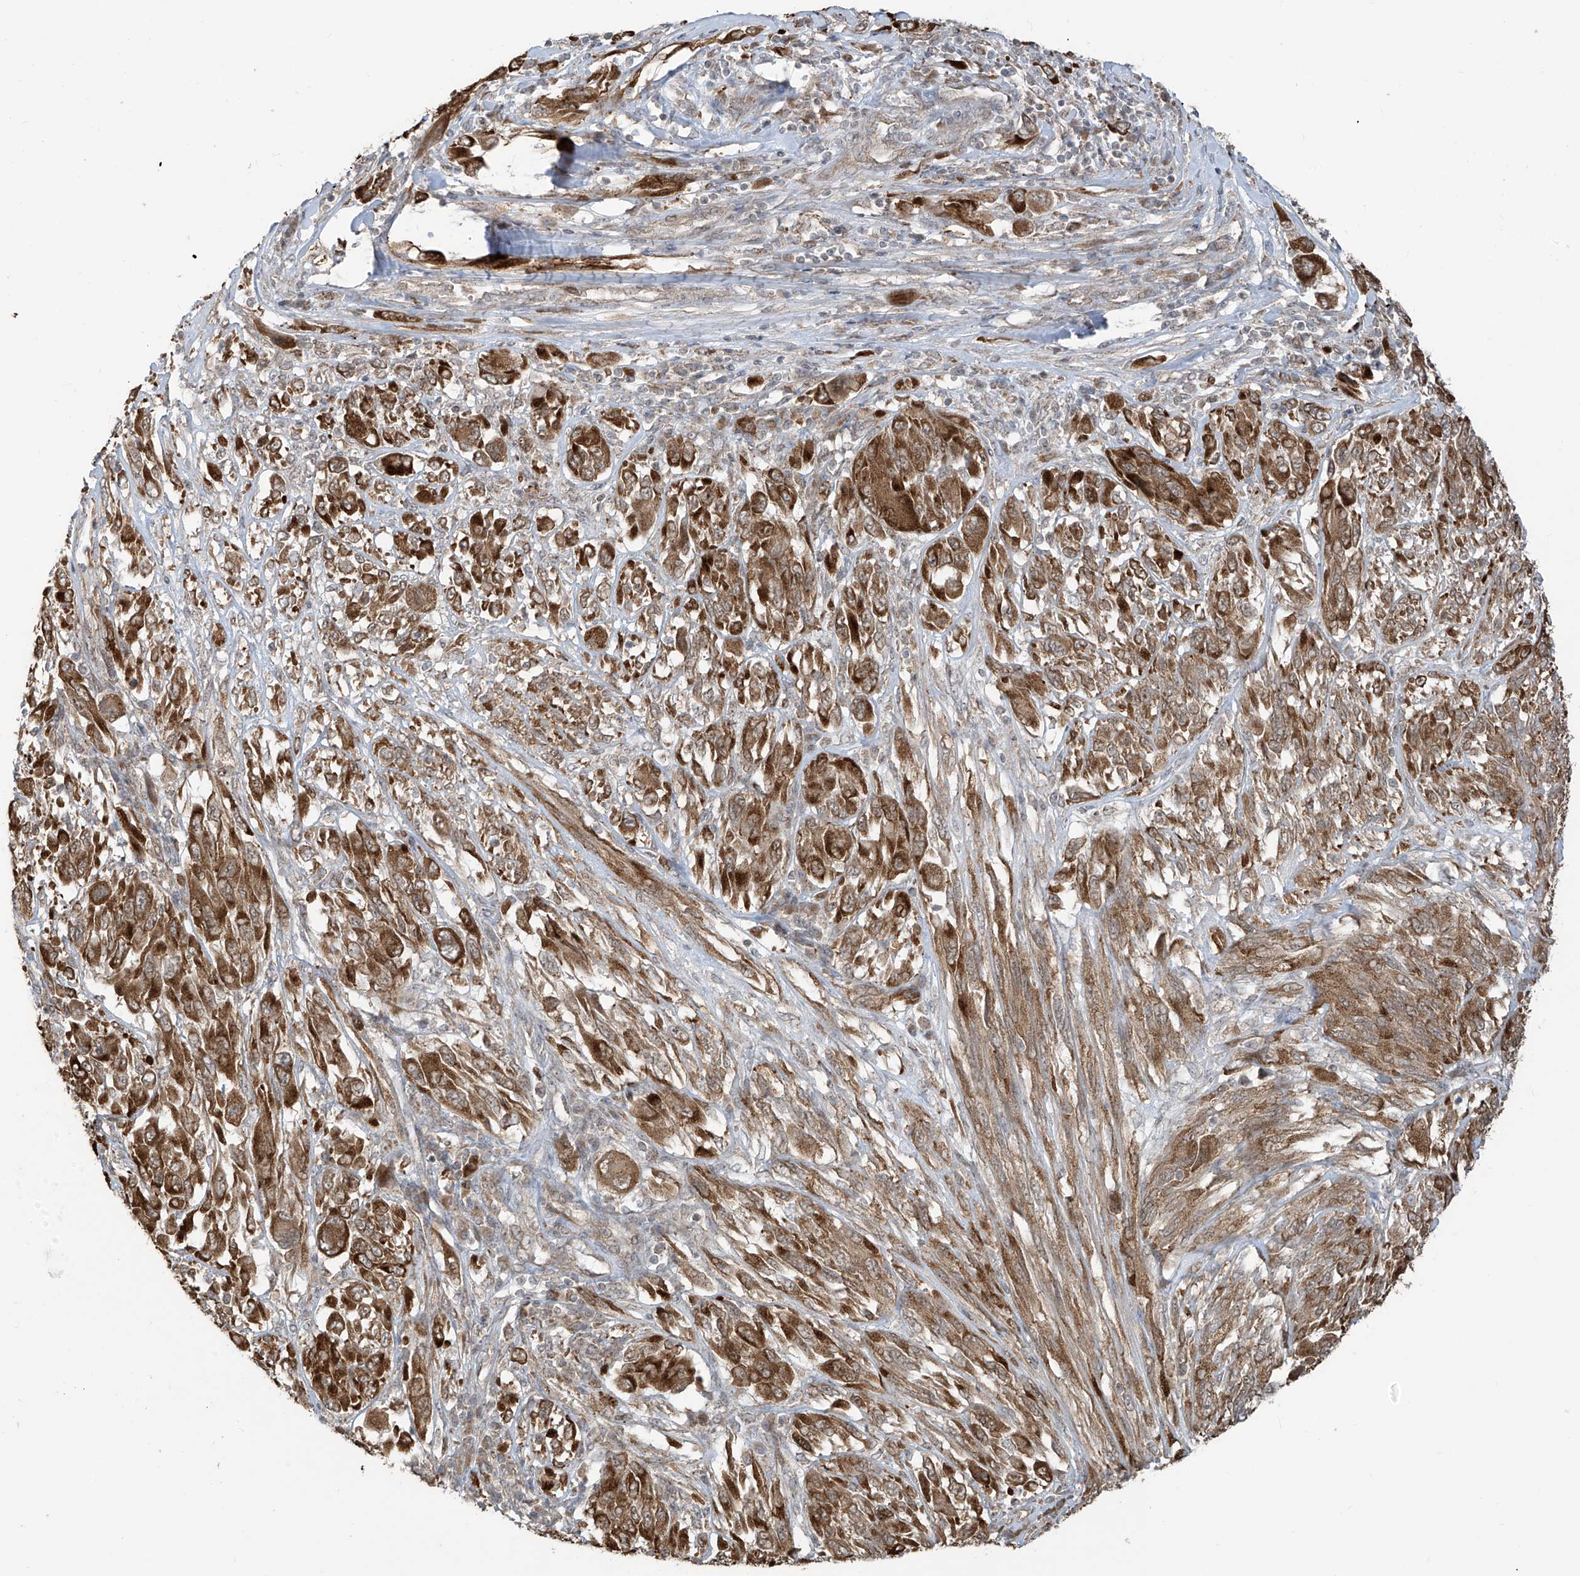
{"staining": {"intensity": "strong", "quantity": ">75%", "location": "cytoplasmic/membranous"}, "tissue": "melanoma", "cell_type": "Tumor cells", "image_type": "cancer", "snomed": [{"axis": "morphology", "description": "Malignant melanoma, NOS"}, {"axis": "topography", "description": "Skin"}], "caption": "This is a micrograph of IHC staining of melanoma, which shows strong positivity in the cytoplasmic/membranous of tumor cells.", "gene": "PDE11A", "patient": {"sex": "female", "age": 91}}